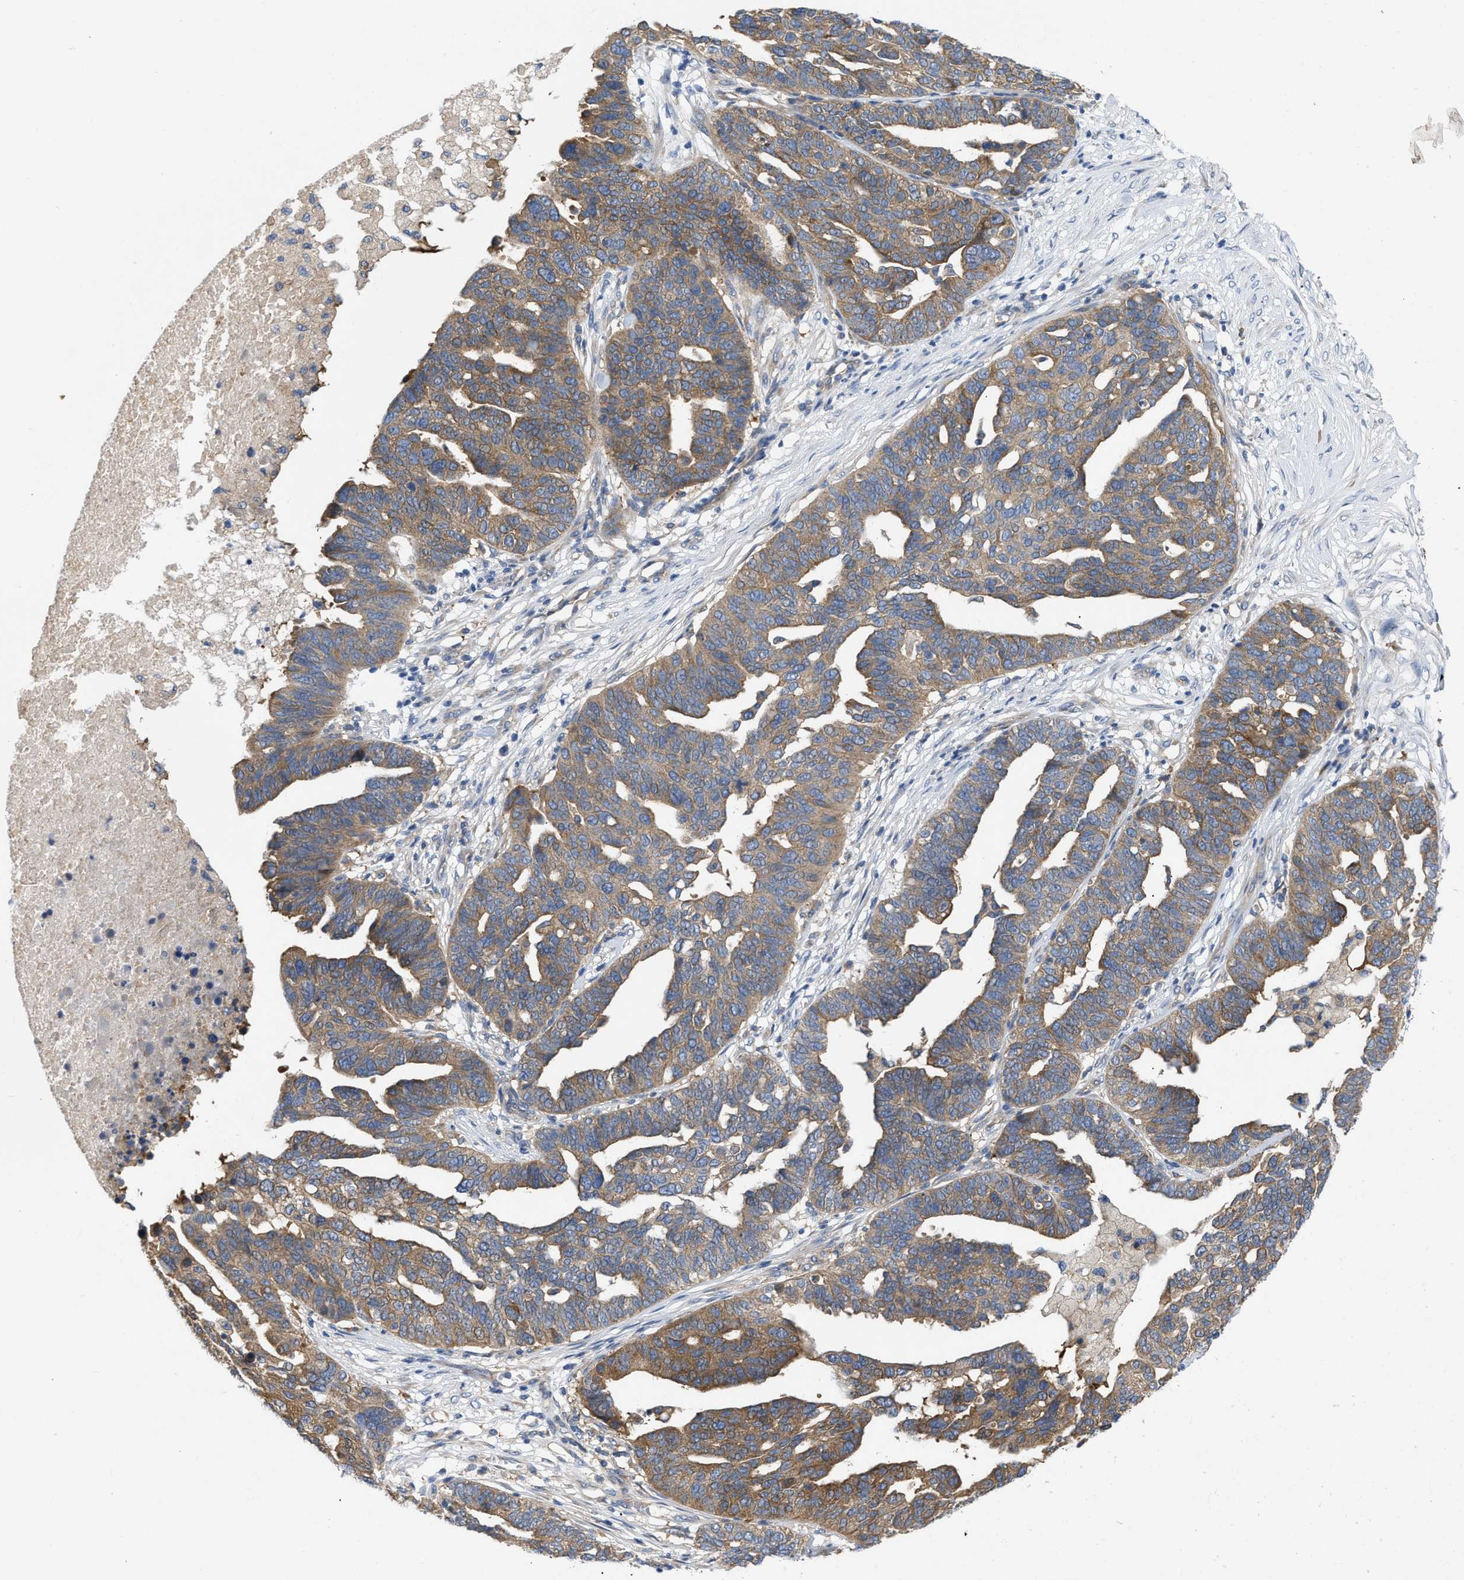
{"staining": {"intensity": "moderate", "quantity": ">75%", "location": "cytoplasmic/membranous"}, "tissue": "ovarian cancer", "cell_type": "Tumor cells", "image_type": "cancer", "snomed": [{"axis": "morphology", "description": "Cystadenocarcinoma, serous, NOS"}, {"axis": "topography", "description": "Ovary"}], "caption": "Moderate cytoplasmic/membranous staining is seen in approximately >75% of tumor cells in ovarian serous cystadenocarcinoma.", "gene": "TMEM131", "patient": {"sex": "female", "age": 59}}